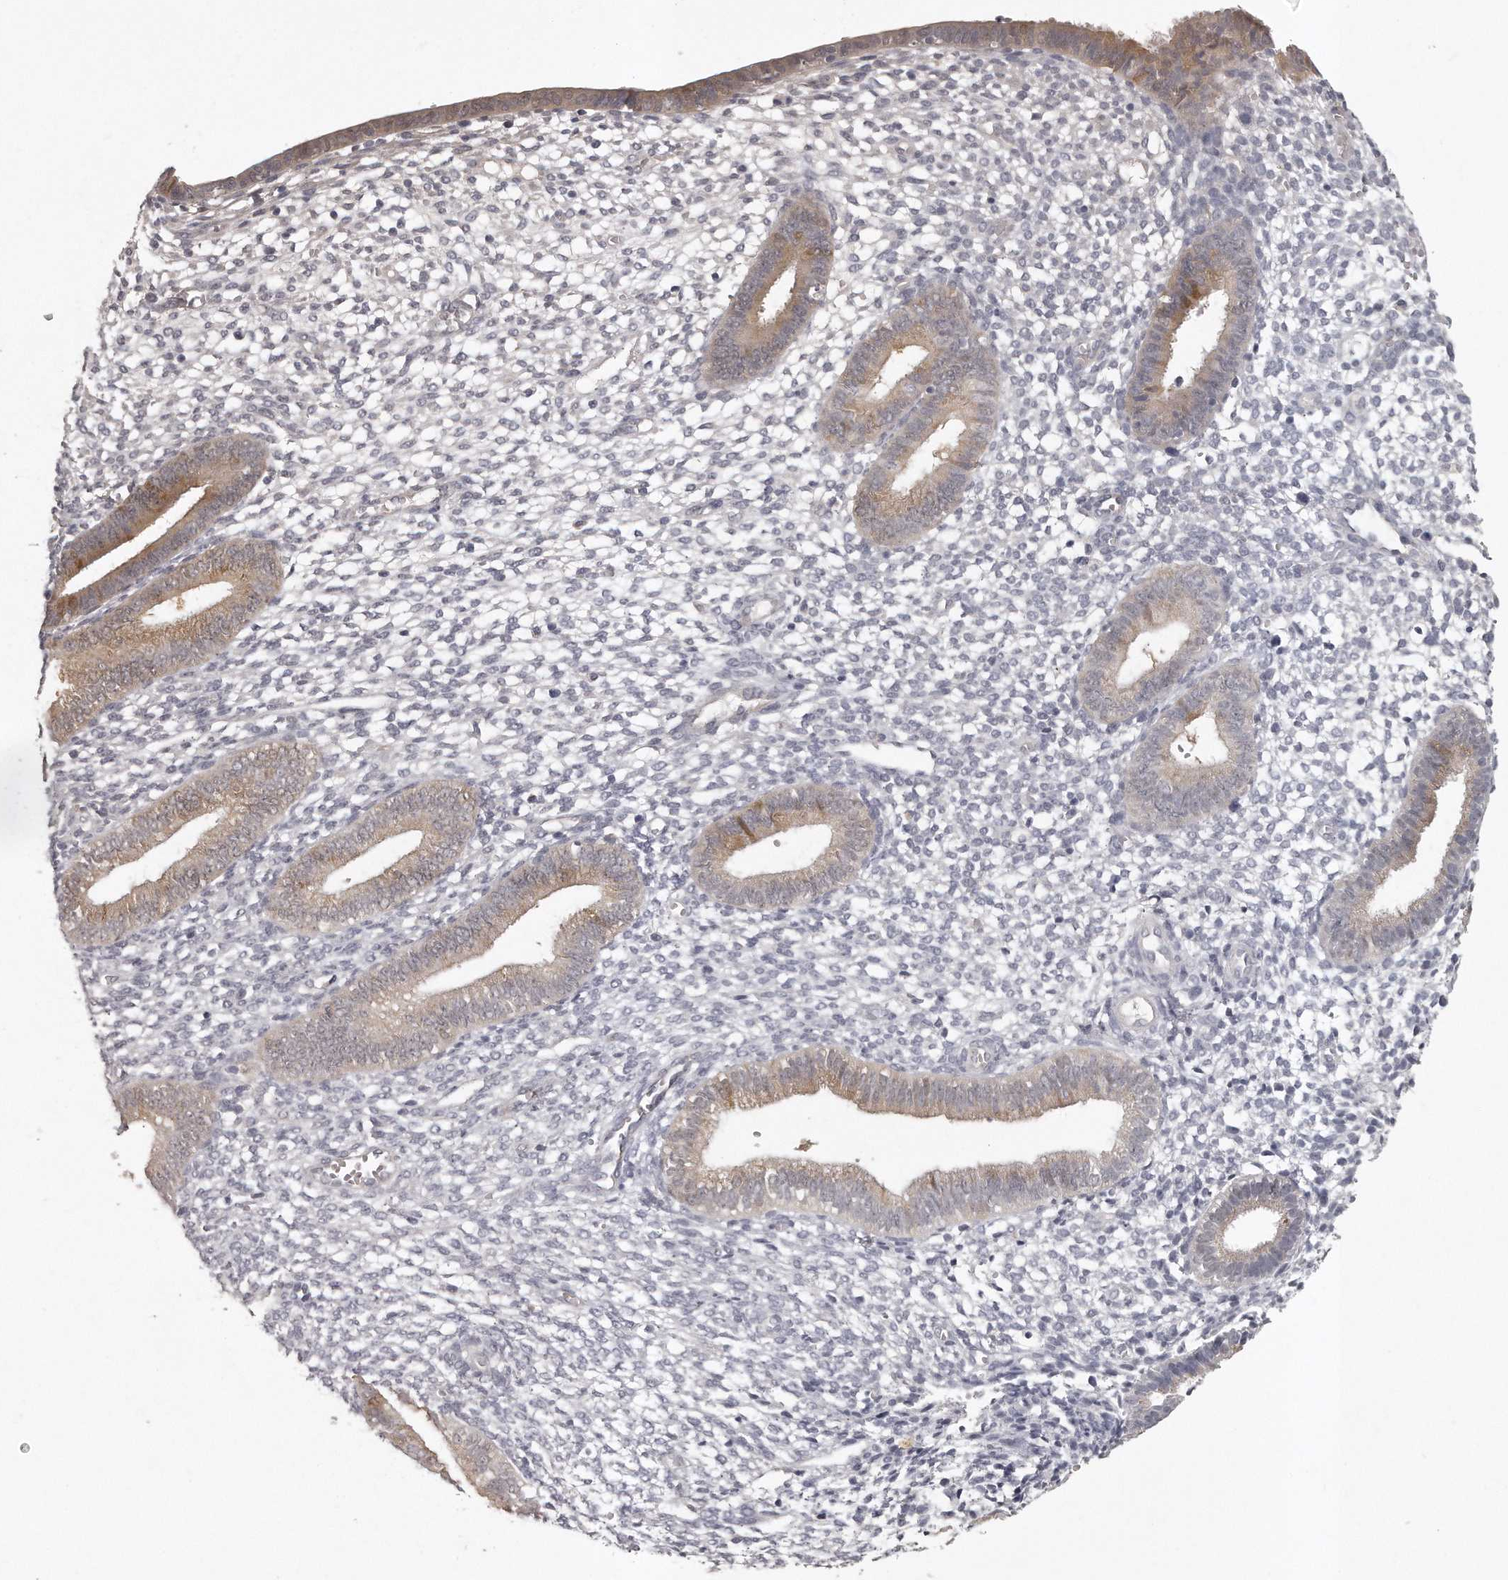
{"staining": {"intensity": "negative", "quantity": "none", "location": "none"}, "tissue": "endometrium", "cell_type": "Cells in endometrial stroma", "image_type": "normal", "snomed": [{"axis": "morphology", "description": "Normal tissue, NOS"}, {"axis": "topography", "description": "Endometrium"}], "caption": "The immunohistochemistry (IHC) histopathology image has no significant positivity in cells in endometrial stroma of endometrium. The staining was performed using DAB to visualize the protein expression in brown, while the nuclei were stained in blue with hematoxylin (Magnification: 20x).", "gene": "GGCT", "patient": {"sex": "female", "age": 46}}